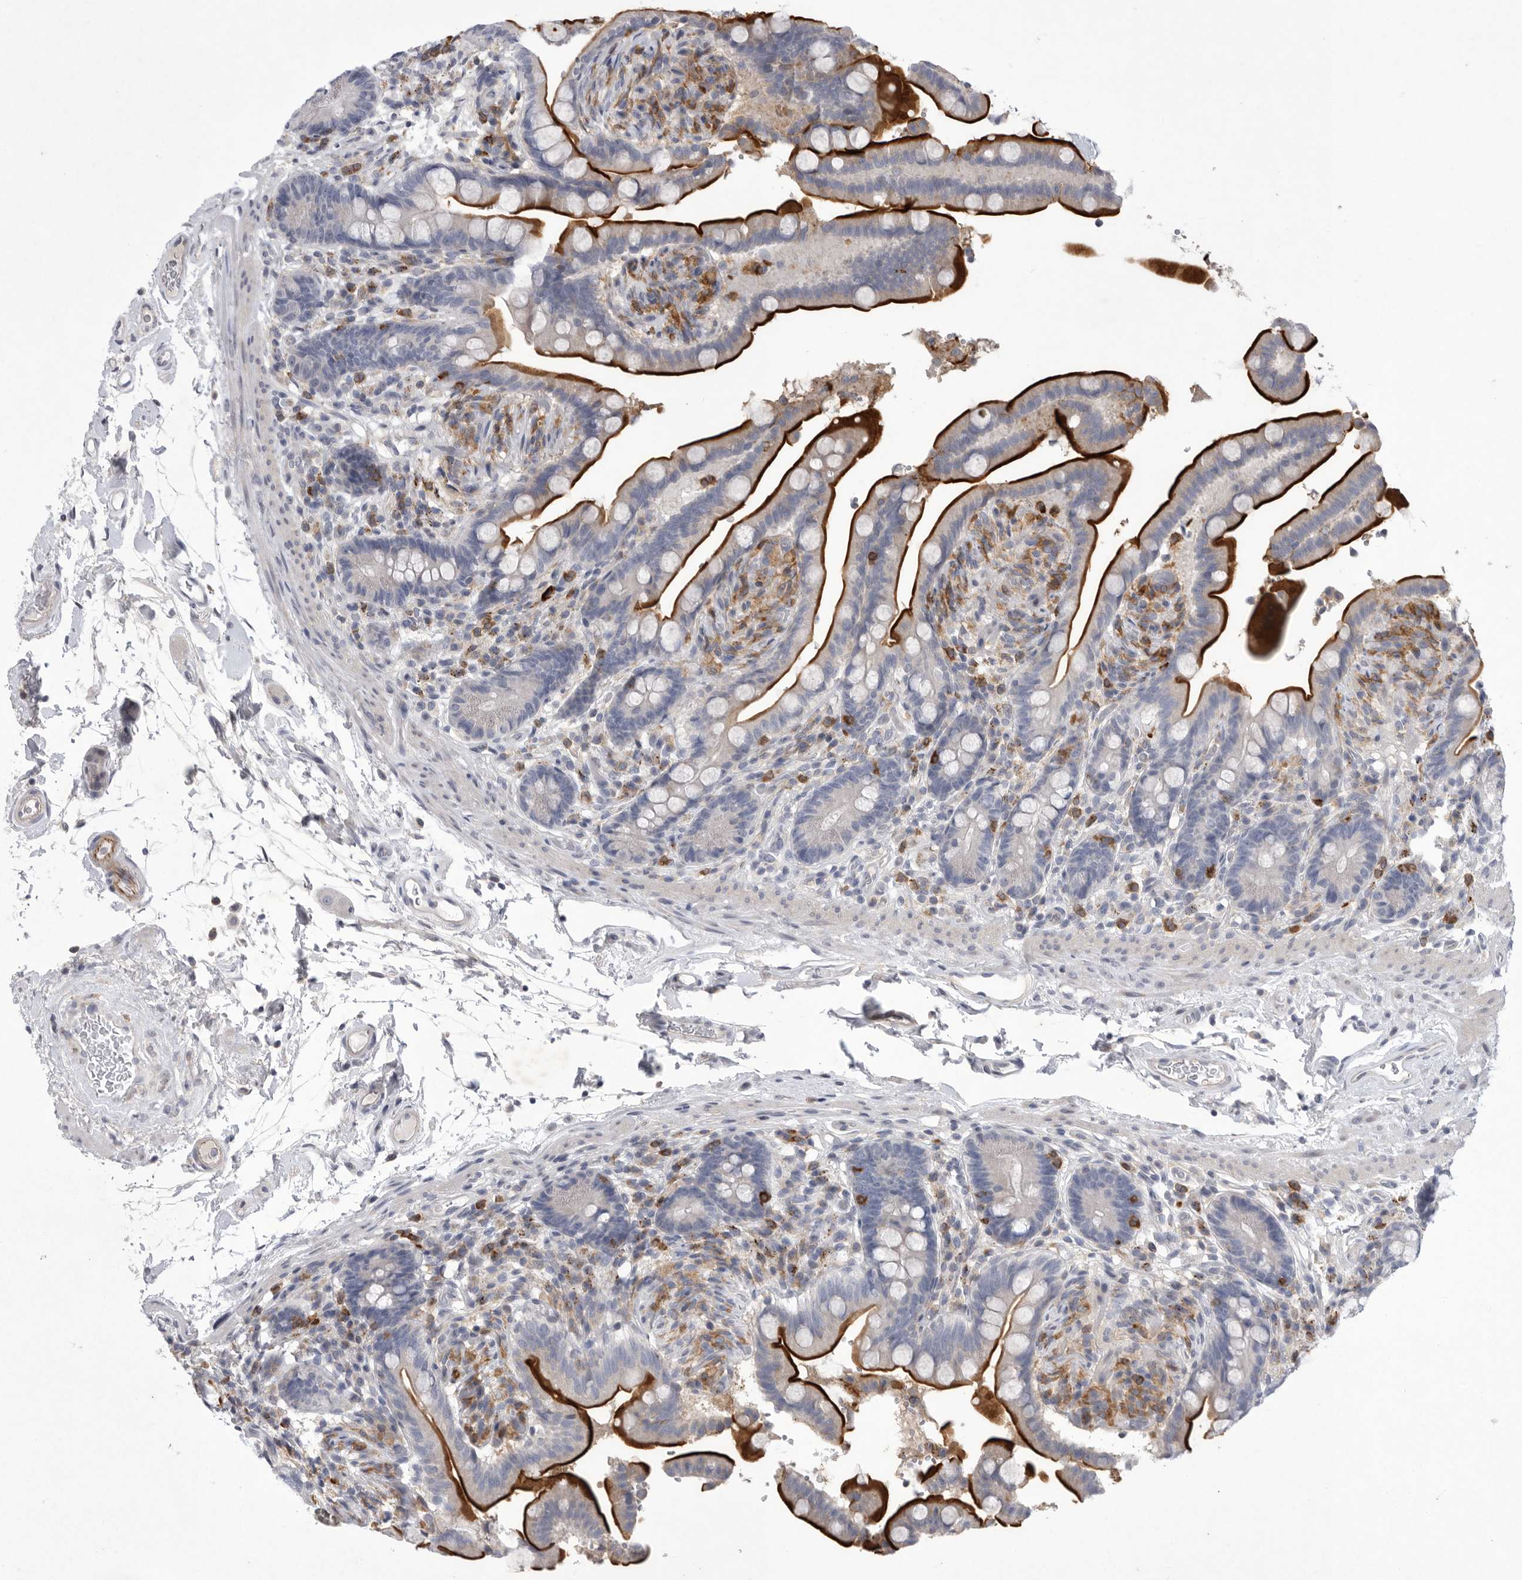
{"staining": {"intensity": "negative", "quantity": "none", "location": "none"}, "tissue": "colon", "cell_type": "Endothelial cells", "image_type": "normal", "snomed": [{"axis": "morphology", "description": "Normal tissue, NOS"}, {"axis": "topography", "description": "Smooth muscle"}, {"axis": "topography", "description": "Colon"}], "caption": "This histopathology image is of unremarkable colon stained with immunohistochemistry (IHC) to label a protein in brown with the nuclei are counter-stained blue. There is no positivity in endothelial cells. (DAB IHC with hematoxylin counter stain).", "gene": "SIGLEC10", "patient": {"sex": "male", "age": 73}}